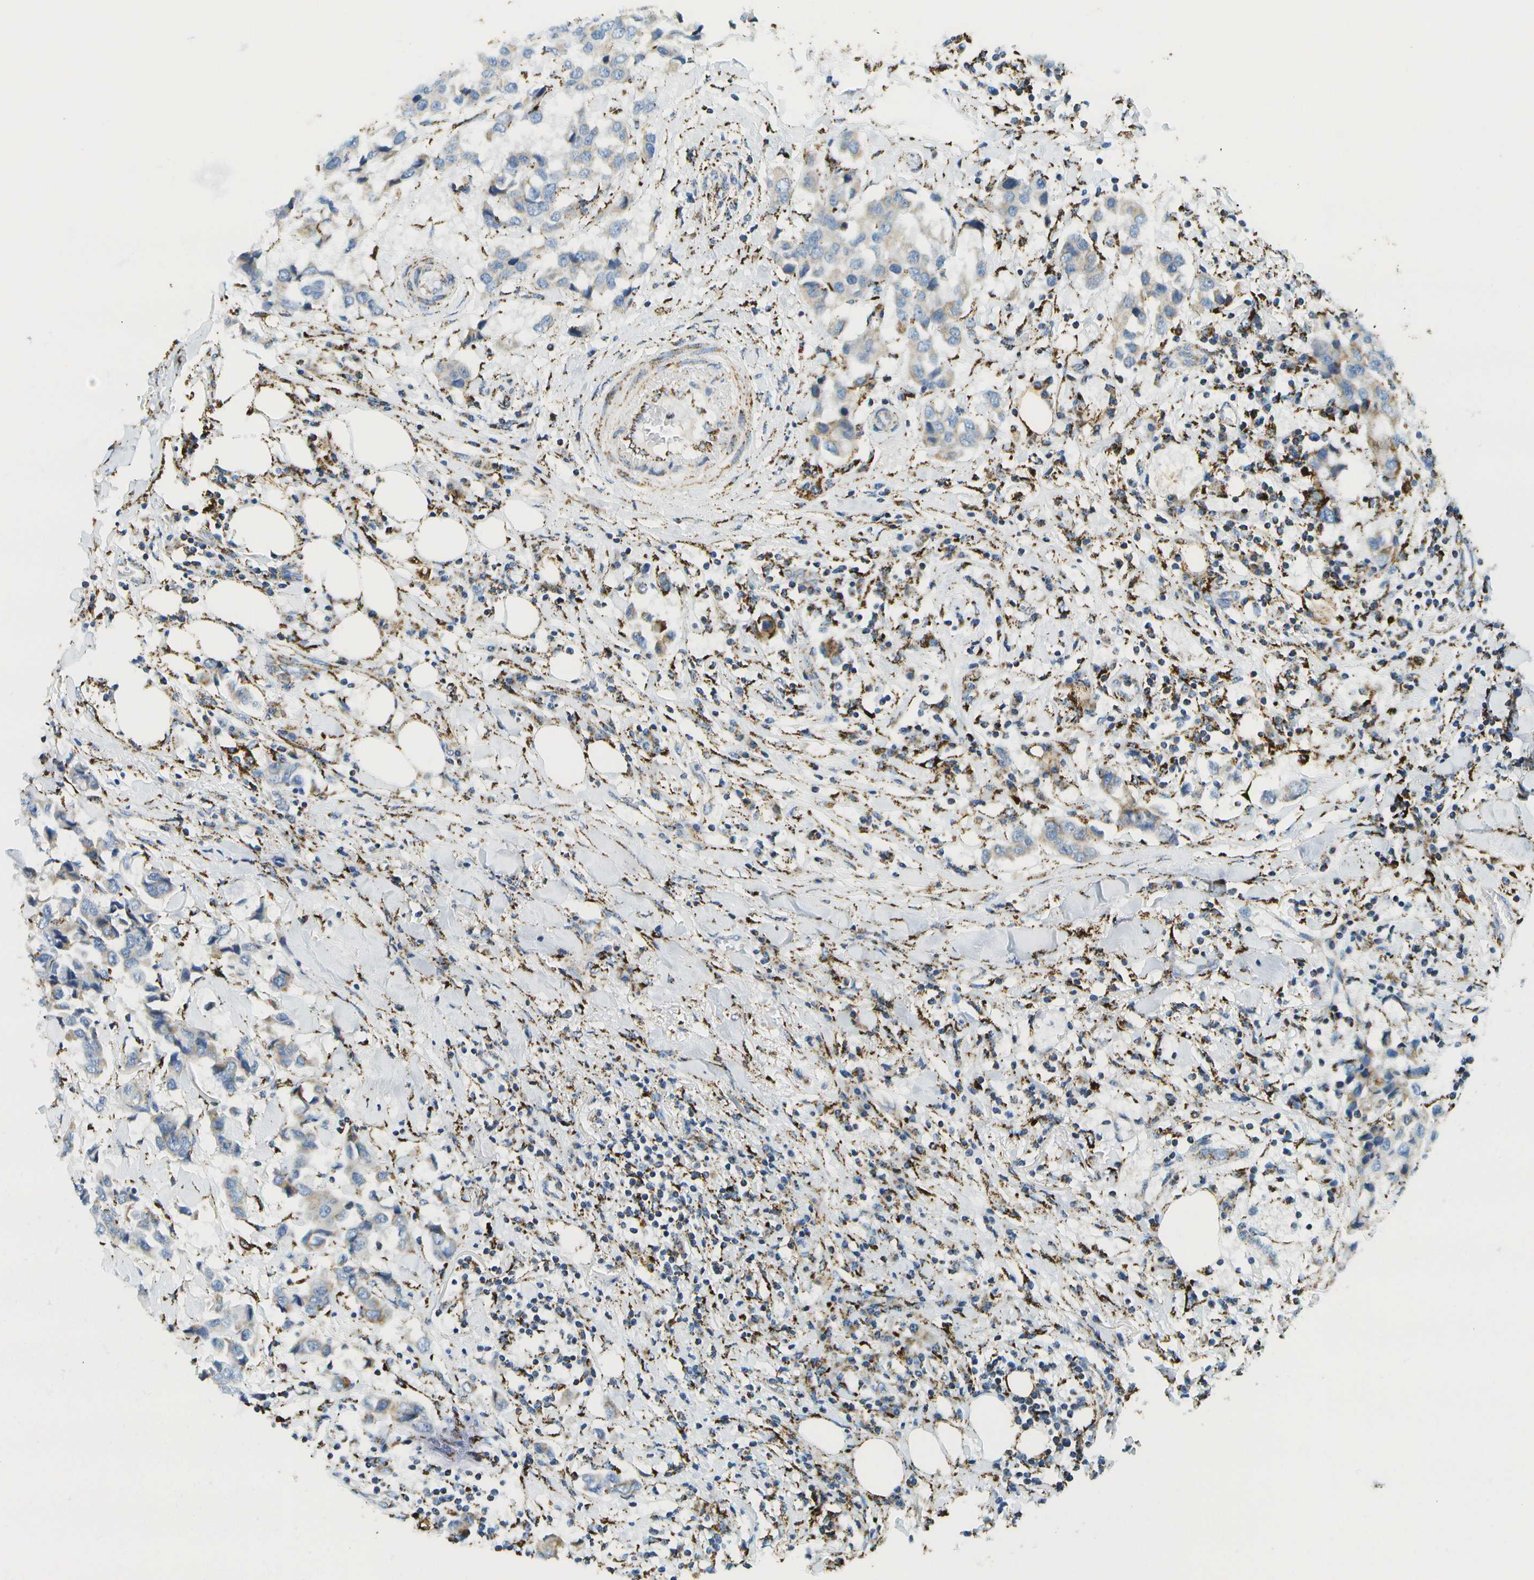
{"staining": {"intensity": "weak", "quantity": "<25%", "location": "cytoplasmic/membranous"}, "tissue": "breast cancer", "cell_type": "Tumor cells", "image_type": "cancer", "snomed": [{"axis": "morphology", "description": "Duct carcinoma"}, {"axis": "topography", "description": "Breast"}], "caption": "This is an immunohistochemistry image of invasive ductal carcinoma (breast). There is no expression in tumor cells.", "gene": "HLCS", "patient": {"sex": "female", "age": 80}}